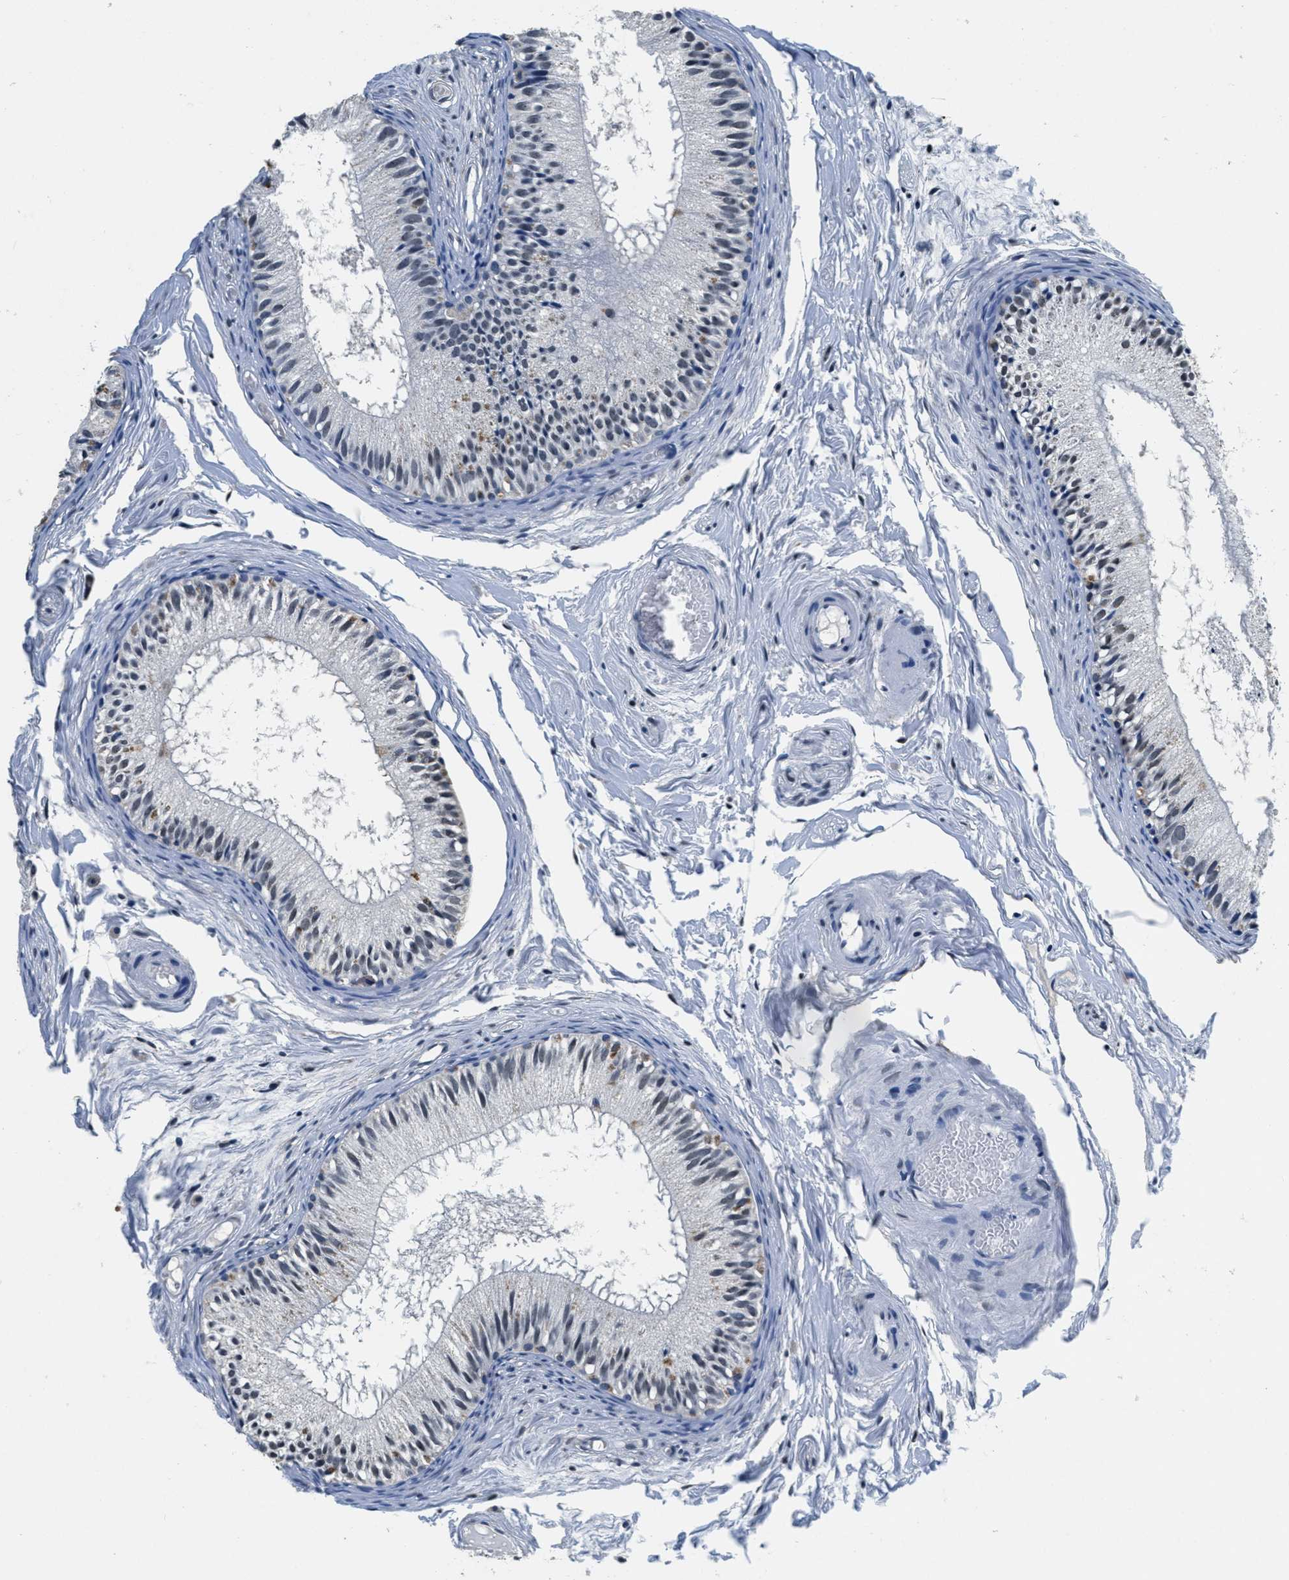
{"staining": {"intensity": "weak", "quantity": ">75%", "location": "nuclear"}, "tissue": "epididymis", "cell_type": "Glandular cells", "image_type": "normal", "snomed": [{"axis": "morphology", "description": "Normal tissue, NOS"}, {"axis": "topography", "description": "Epididymis"}], "caption": "Protein staining demonstrates weak nuclear staining in about >75% of glandular cells in unremarkable epididymis.", "gene": "HS3ST2", "patient": {"sex": "male", "age": 46}}